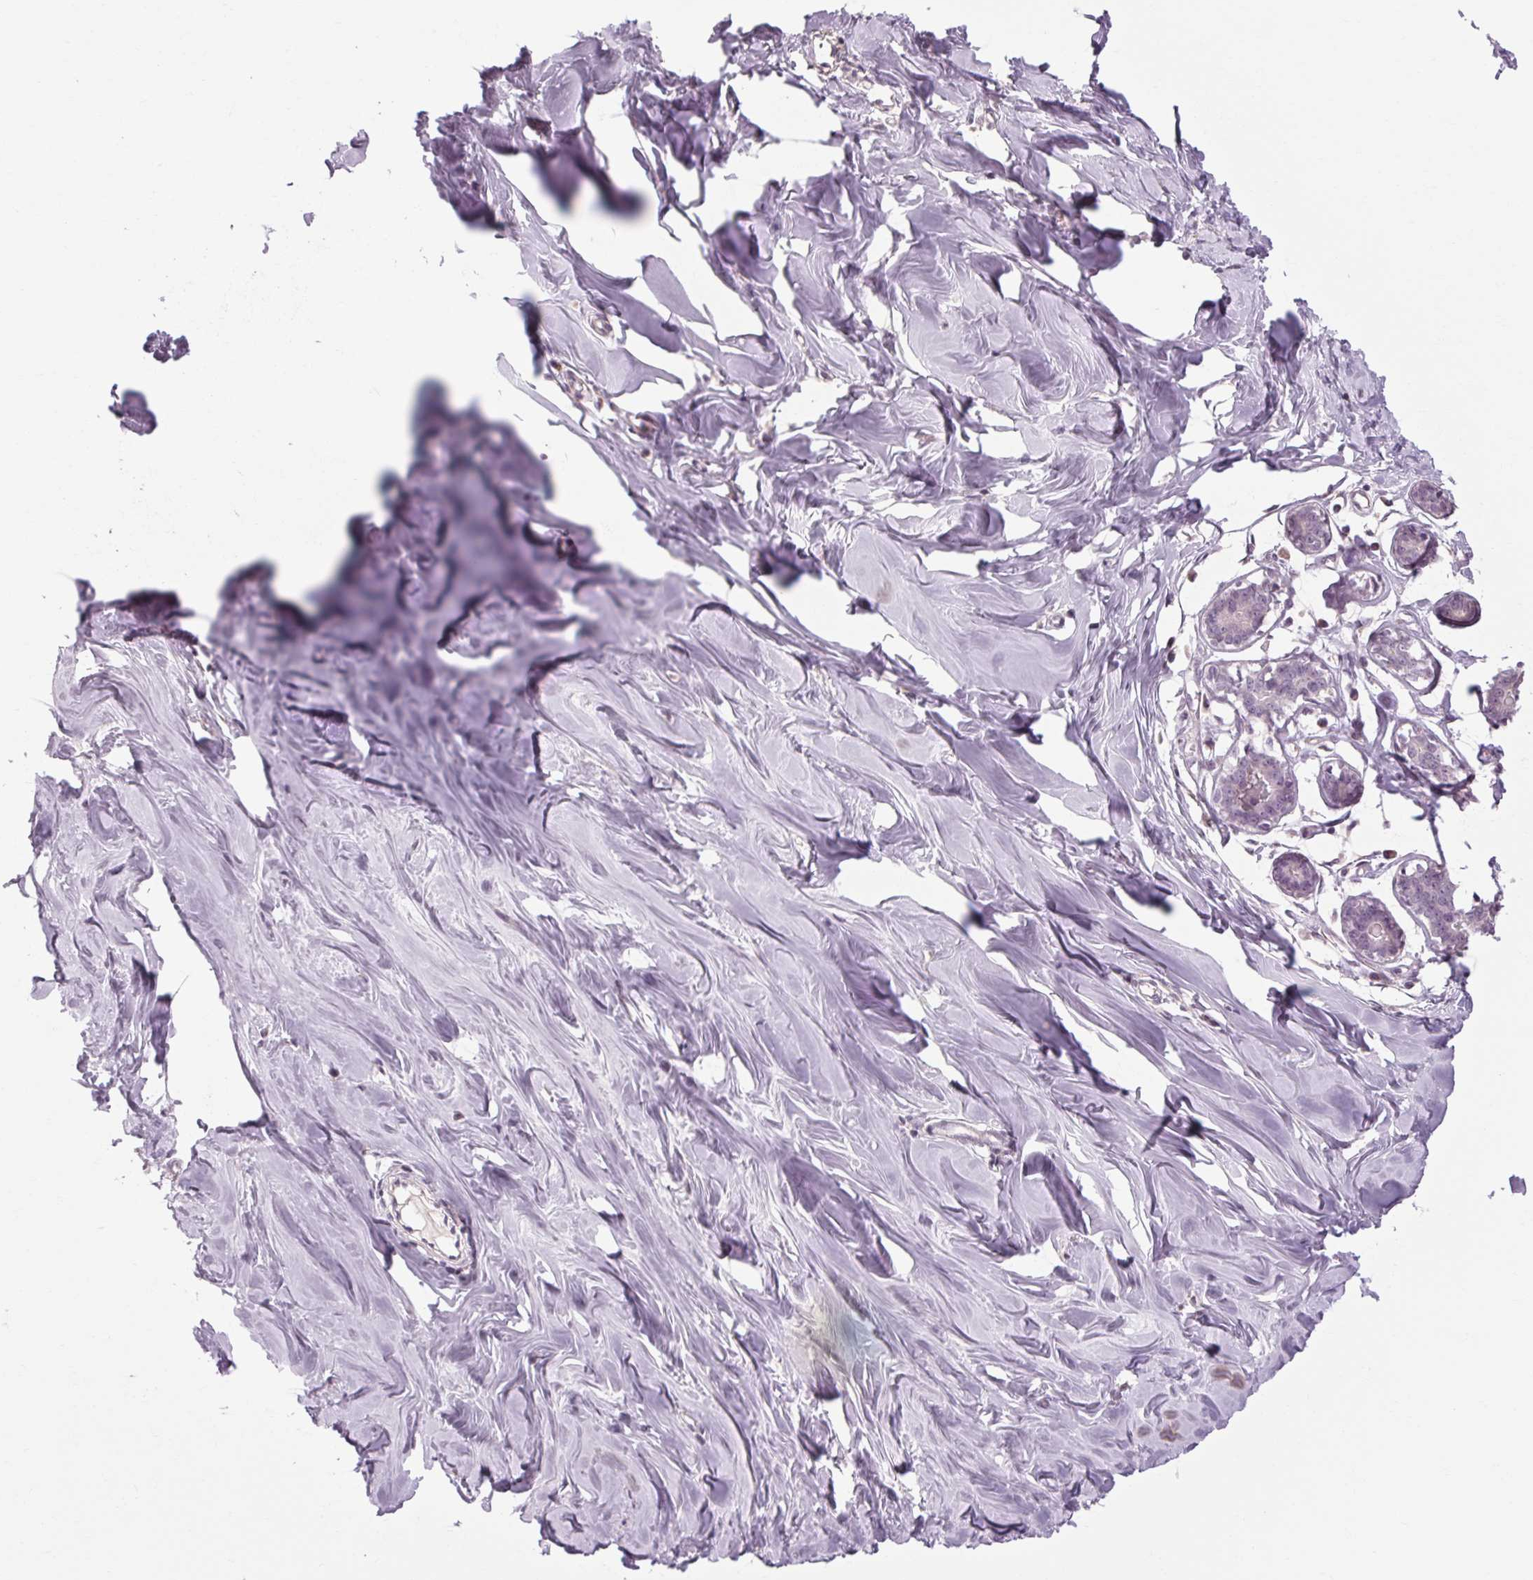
{"staining": {"intensity": "negative", "quantity": "none", "location": "none"}, "tissue": "breast", "cell_type": "Adipocytes", "image_type": "normal", "snomed": [{"axis": "morphology", "description": "Normal tissue, NOS"}, {"axis": "topography", "description": "Breast"}], "caption": "Breast was stained to show a protein in brown. There is no significant expression in adipocytes. (DAB immunohistochemistry visualized using brightfield microscopy, high magnification).", "gene": "KLHL40", "patient": {"sex": "female", "age": 27}}